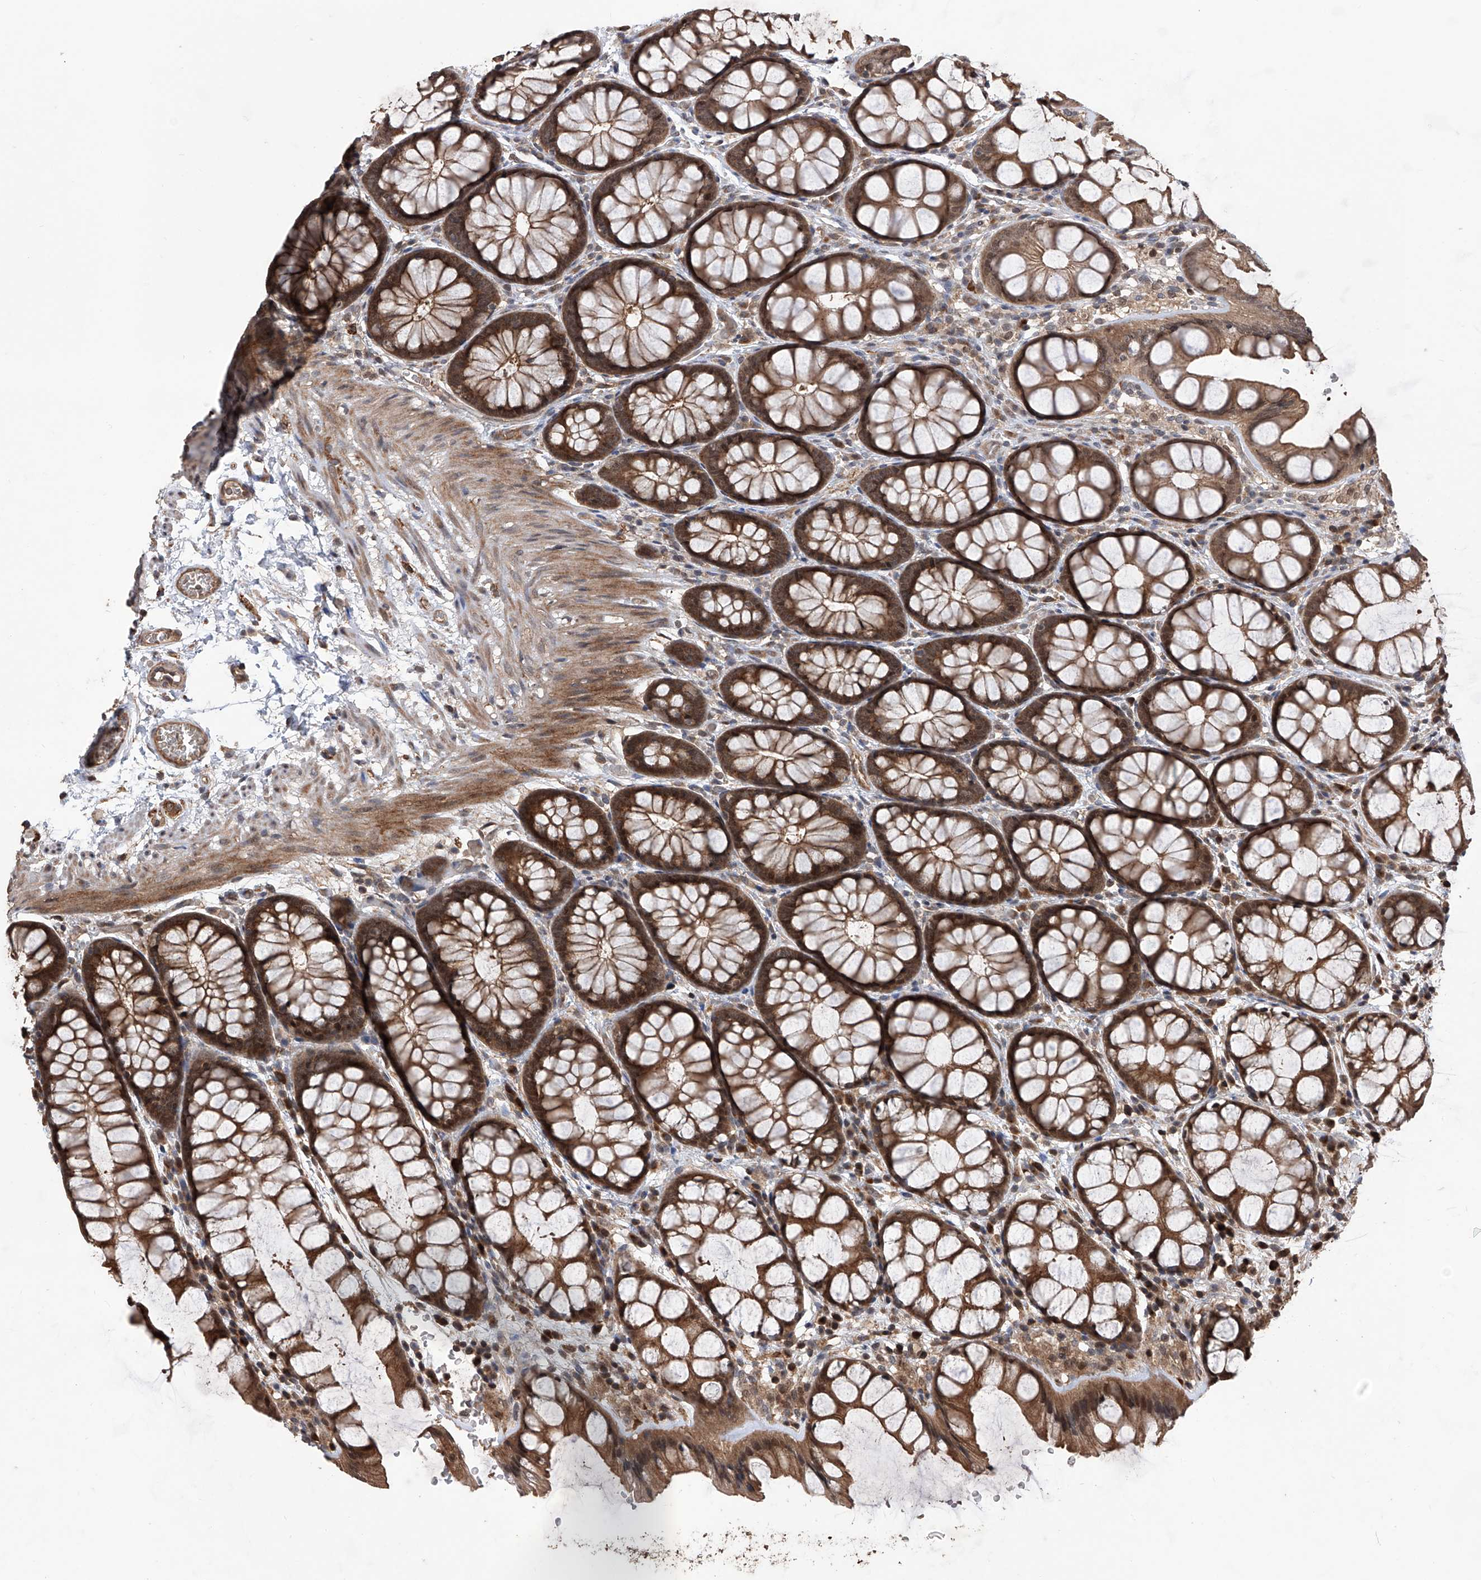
{"staining": {"intensity": "moderate", "quantity": ">75%", "location": "cytoplasmic/membranous,nuclear"}, "tissue": "colon", "cell_type": "Endothelial cells", "image_type": "normal", "snomed": [{"axis": "morphology", "description": "Normal tissue, NOS"}, {"axis": "topography", "description": "Colon"}], "caption": "Protein expression analysis of unremarkable human colon reveals moderate cytoplasmic/membranous,nuclear expression in approximately >75% of endothelial cells.", "gene": "LYSMD4", "patient": {"sex": "male", "age": 47}}